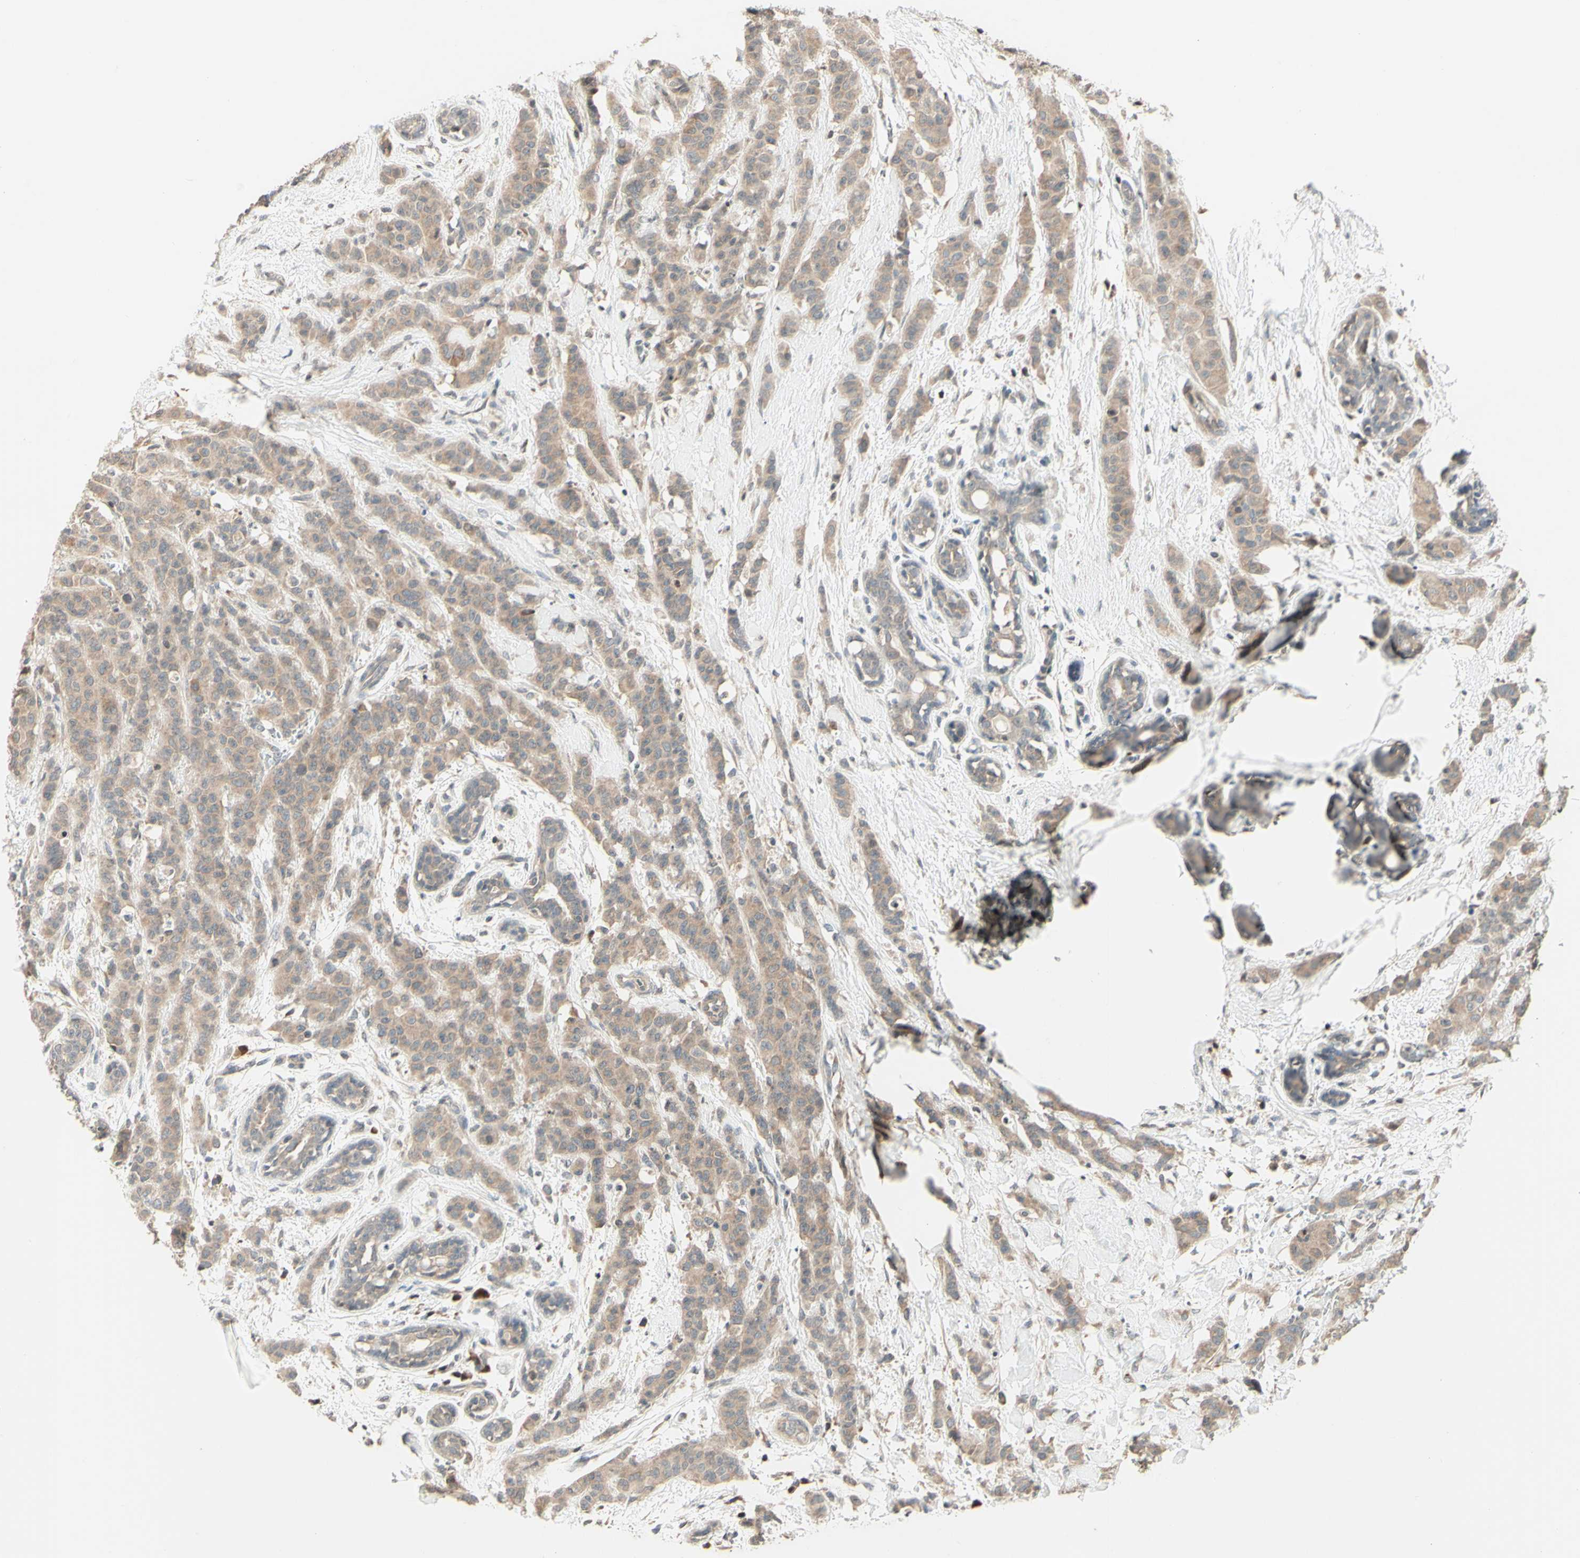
{"staining": {"intensity": "weak", "quantity": "25%-75%", "location": "cytoplasmic/membranous"}, "tissue": "breast cancer", "cell_type": "Tumor cells", "image_type": "cancer", "snomed": [{"axis": "morphology", "description": "Normal tissue, NOS"}, {"axis": "morphology", "description": "Duct carcinoma"}, {"axis": "topography", "description": "Breast"}], "caption": "Breast infiltrating ductal carcinoma stained for a protein shows weak cytoplasmic/membranous positivity in tumor cells. (DAB (3,3'-diaminobenzidine) IHC, brown staining for protein, blue staining for nuclei).", "gene": "ZW10", "patient": {"sex": "female", "age": 40}}